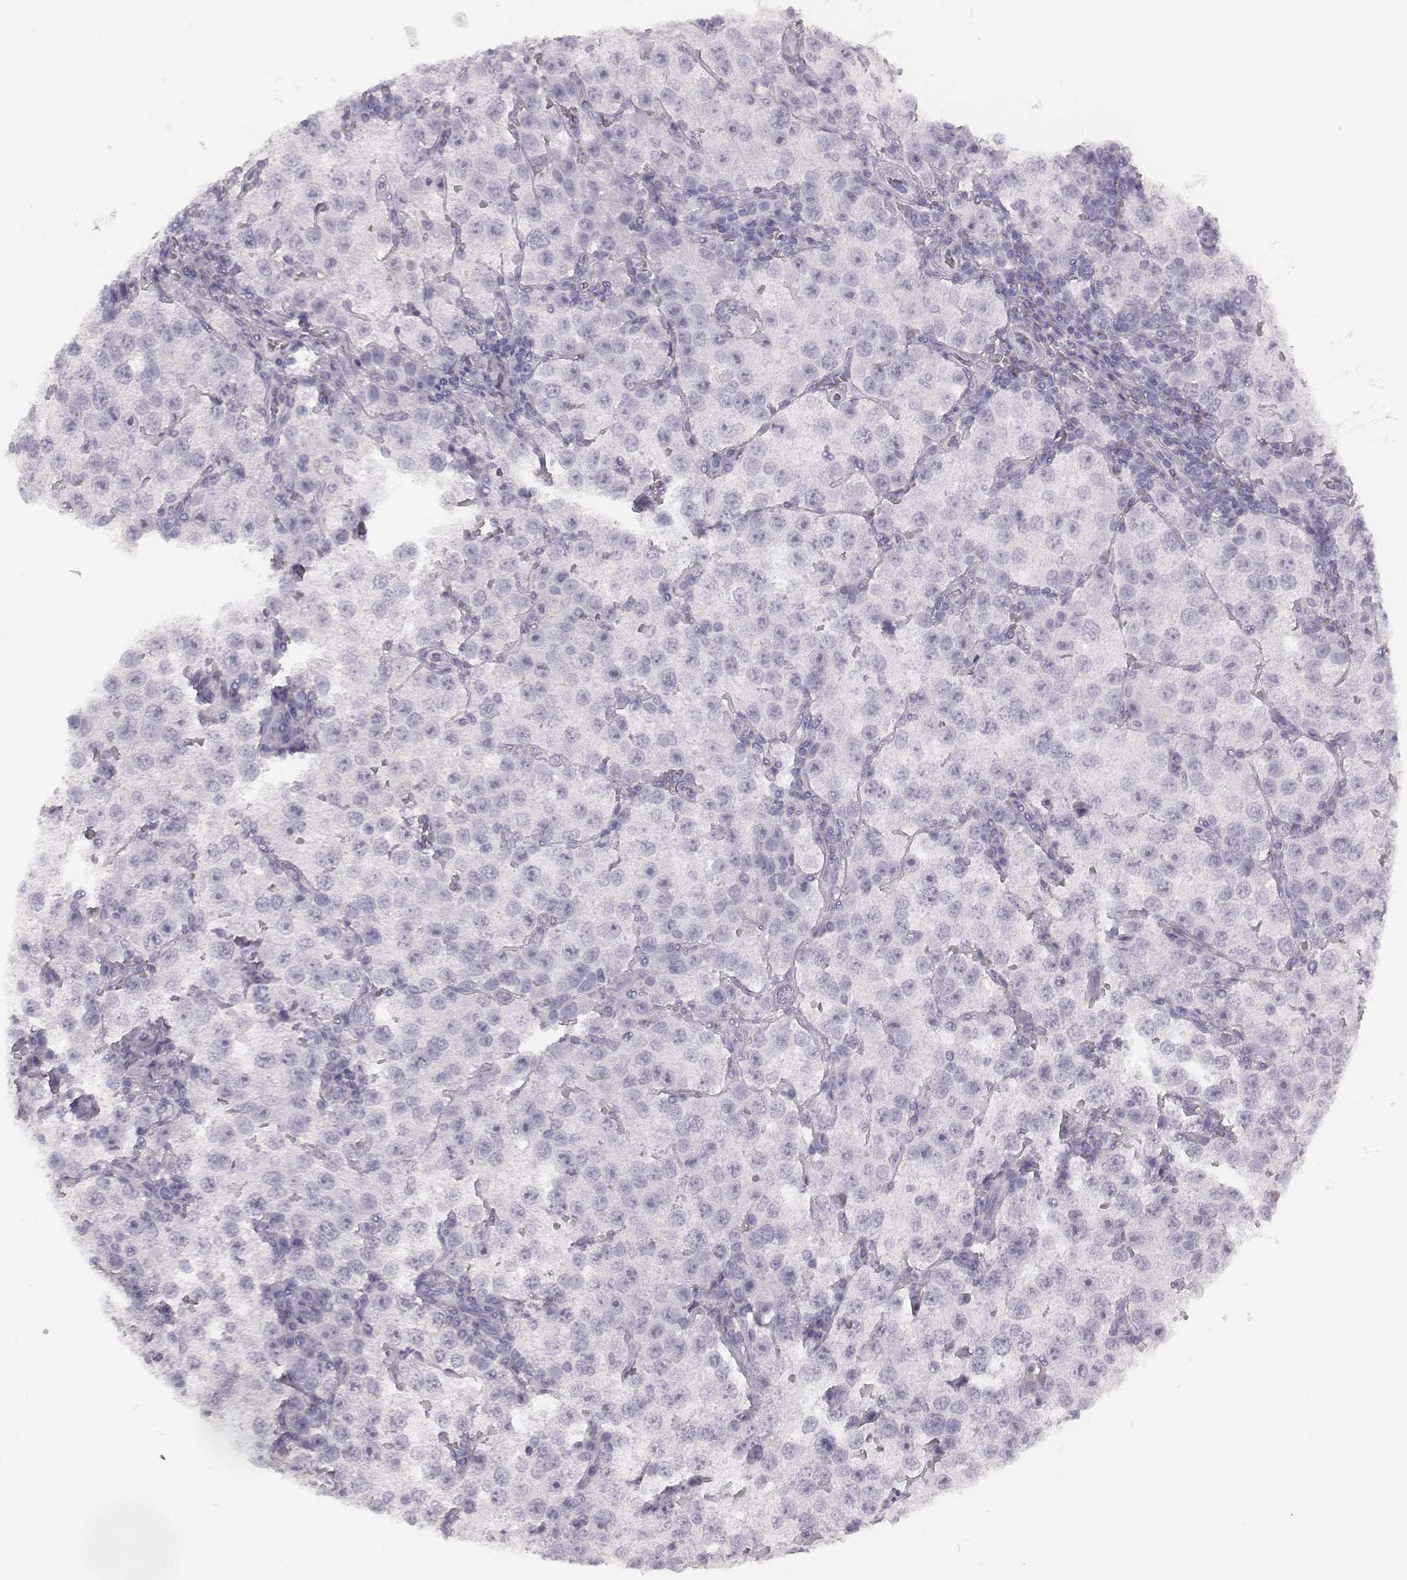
{"staining": {"intensity": "negative", "quantity": "none", "location": "none"}, "tissue": "testis cancer", "cell_type": "Tumor cells", "image_type": "cancer", "snomed": [{"axis": "morphology", "description": "Seminoma, NOS"}, {"axis": "topography", "description": "Testis"}], "caption": "Tumor cells show no significant staining in testis cancer.", "gene": "CSHL1", "patient": {"sex": "male", "age": 37}}